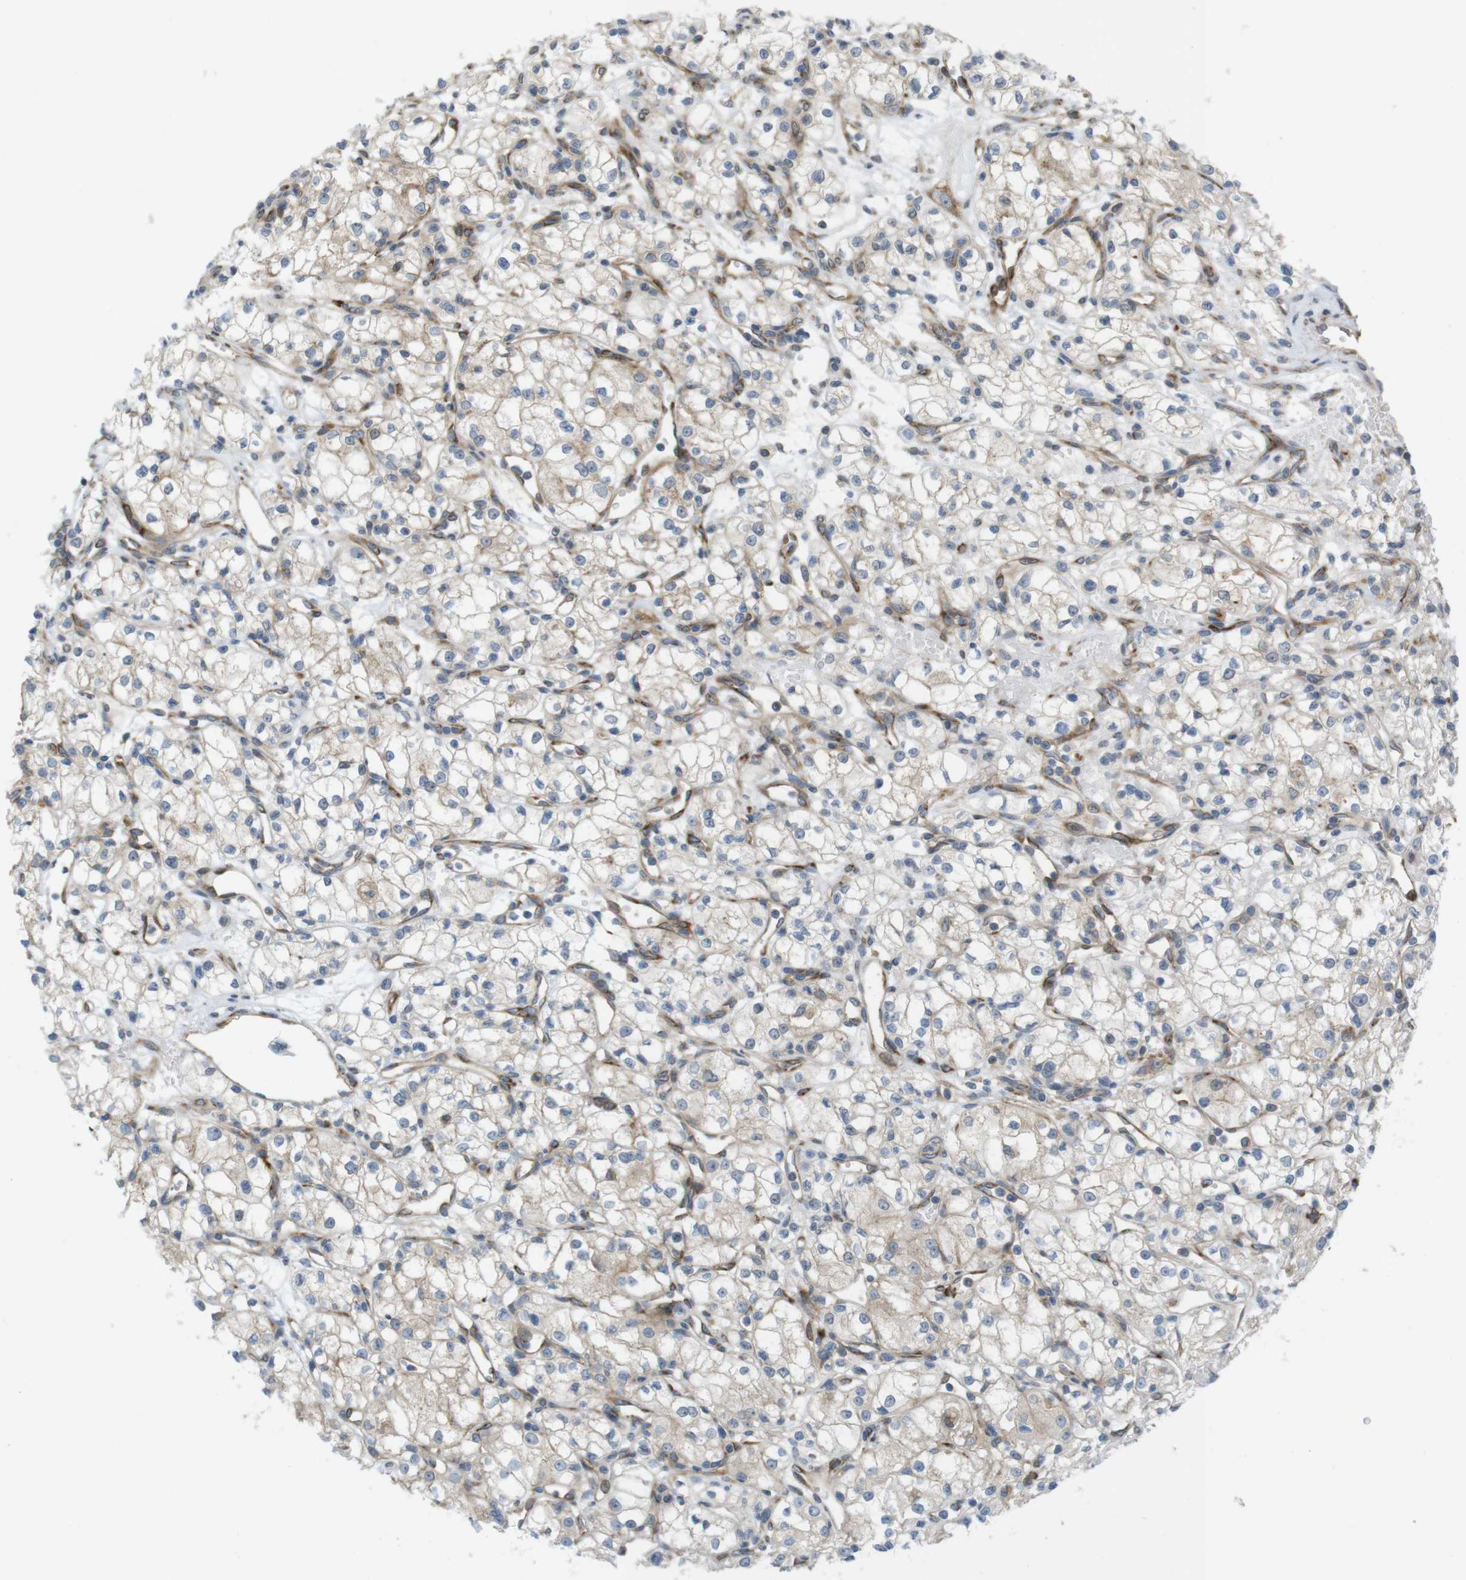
{"staining": {"intensity": "weak", "quantity": ">75%", "location": "cytoplasmic/membranous"}, "tissue": "renal cancer", "cell_type": "Tumor cells", "image_type": "cancer", "snomed": [{"axis": "morphology", "description": "Normal tissue, NOS"}, {"axis": "morphology", "description": "Adenocarcinoma, NOS"}, {"axis": "topography", "description": "Kidney"}], "caption": "Immunohistochemistry staining of renal cancer (adenocarcinoma), which exhibits low levels of weak cytoplasmic/membranous positivity in approximately >75% of tumor cells indicating weak cytoplasmic/membranous protein positivity. The staining was performed using DAB (brown) for protein detection and nuclei were counterstained in hematoxylin (blue).", "gene": "GJC3", "patient": {"sex": "male", "age": 59}}